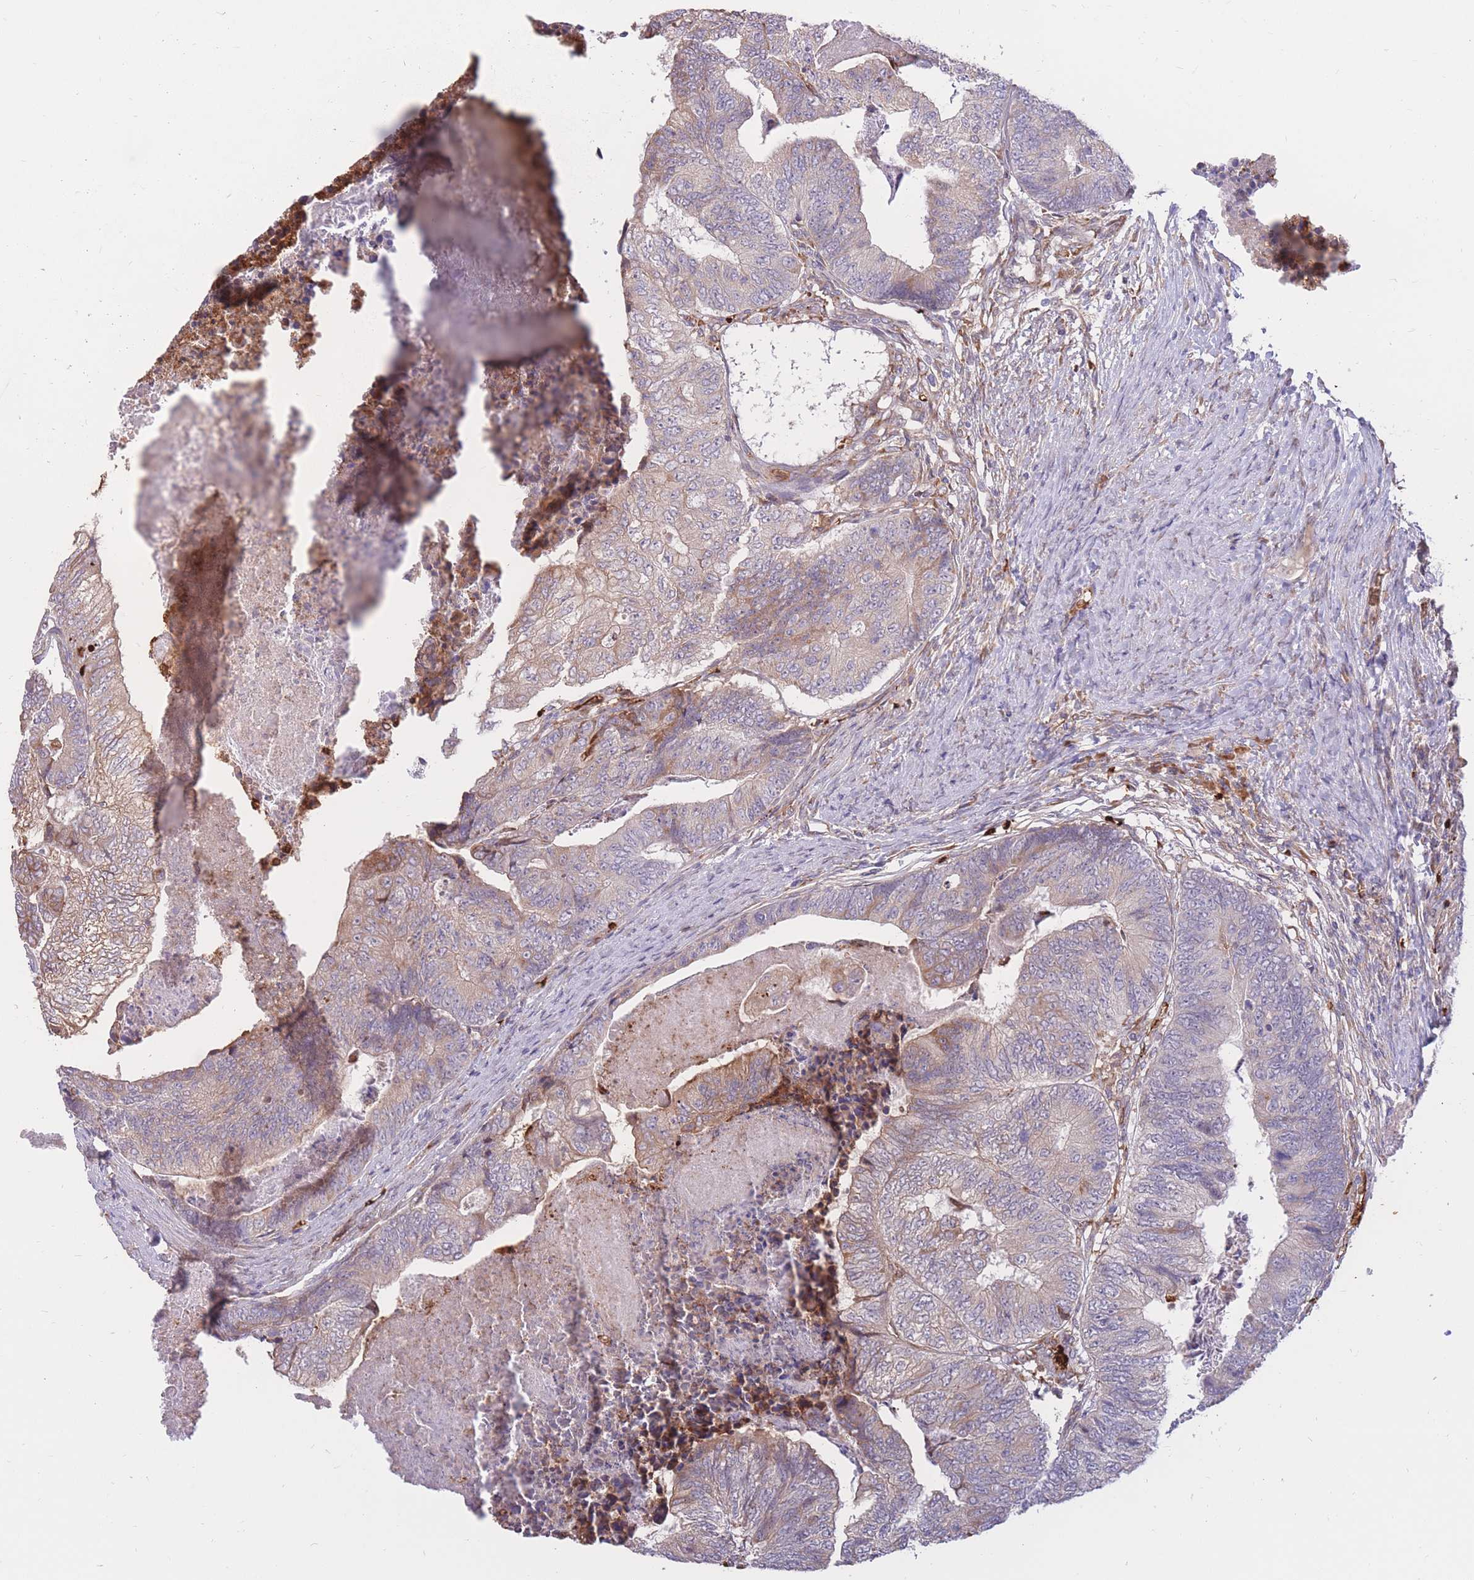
{"staining": {"intensity": "moderate", "quantity": "<25%", "location": "cytoplasmic/membranous"}, "tissue": "colorectal cancer", "cell_type": "Tumor cells", "image_type": "cancer", "snomed": [{"axis": "morphology", "description": "Adenocarcinoma, NOS"}, {"axis": "topography", "description": "Colon"}], "caption": "Moderate cytoplasmic/membranous expression is seen in approximately <25% of tumor cells in adenocarcinoma (colorectal).", "gene": "ATP10D", "patient": {"sex": "female", "age": 67}}